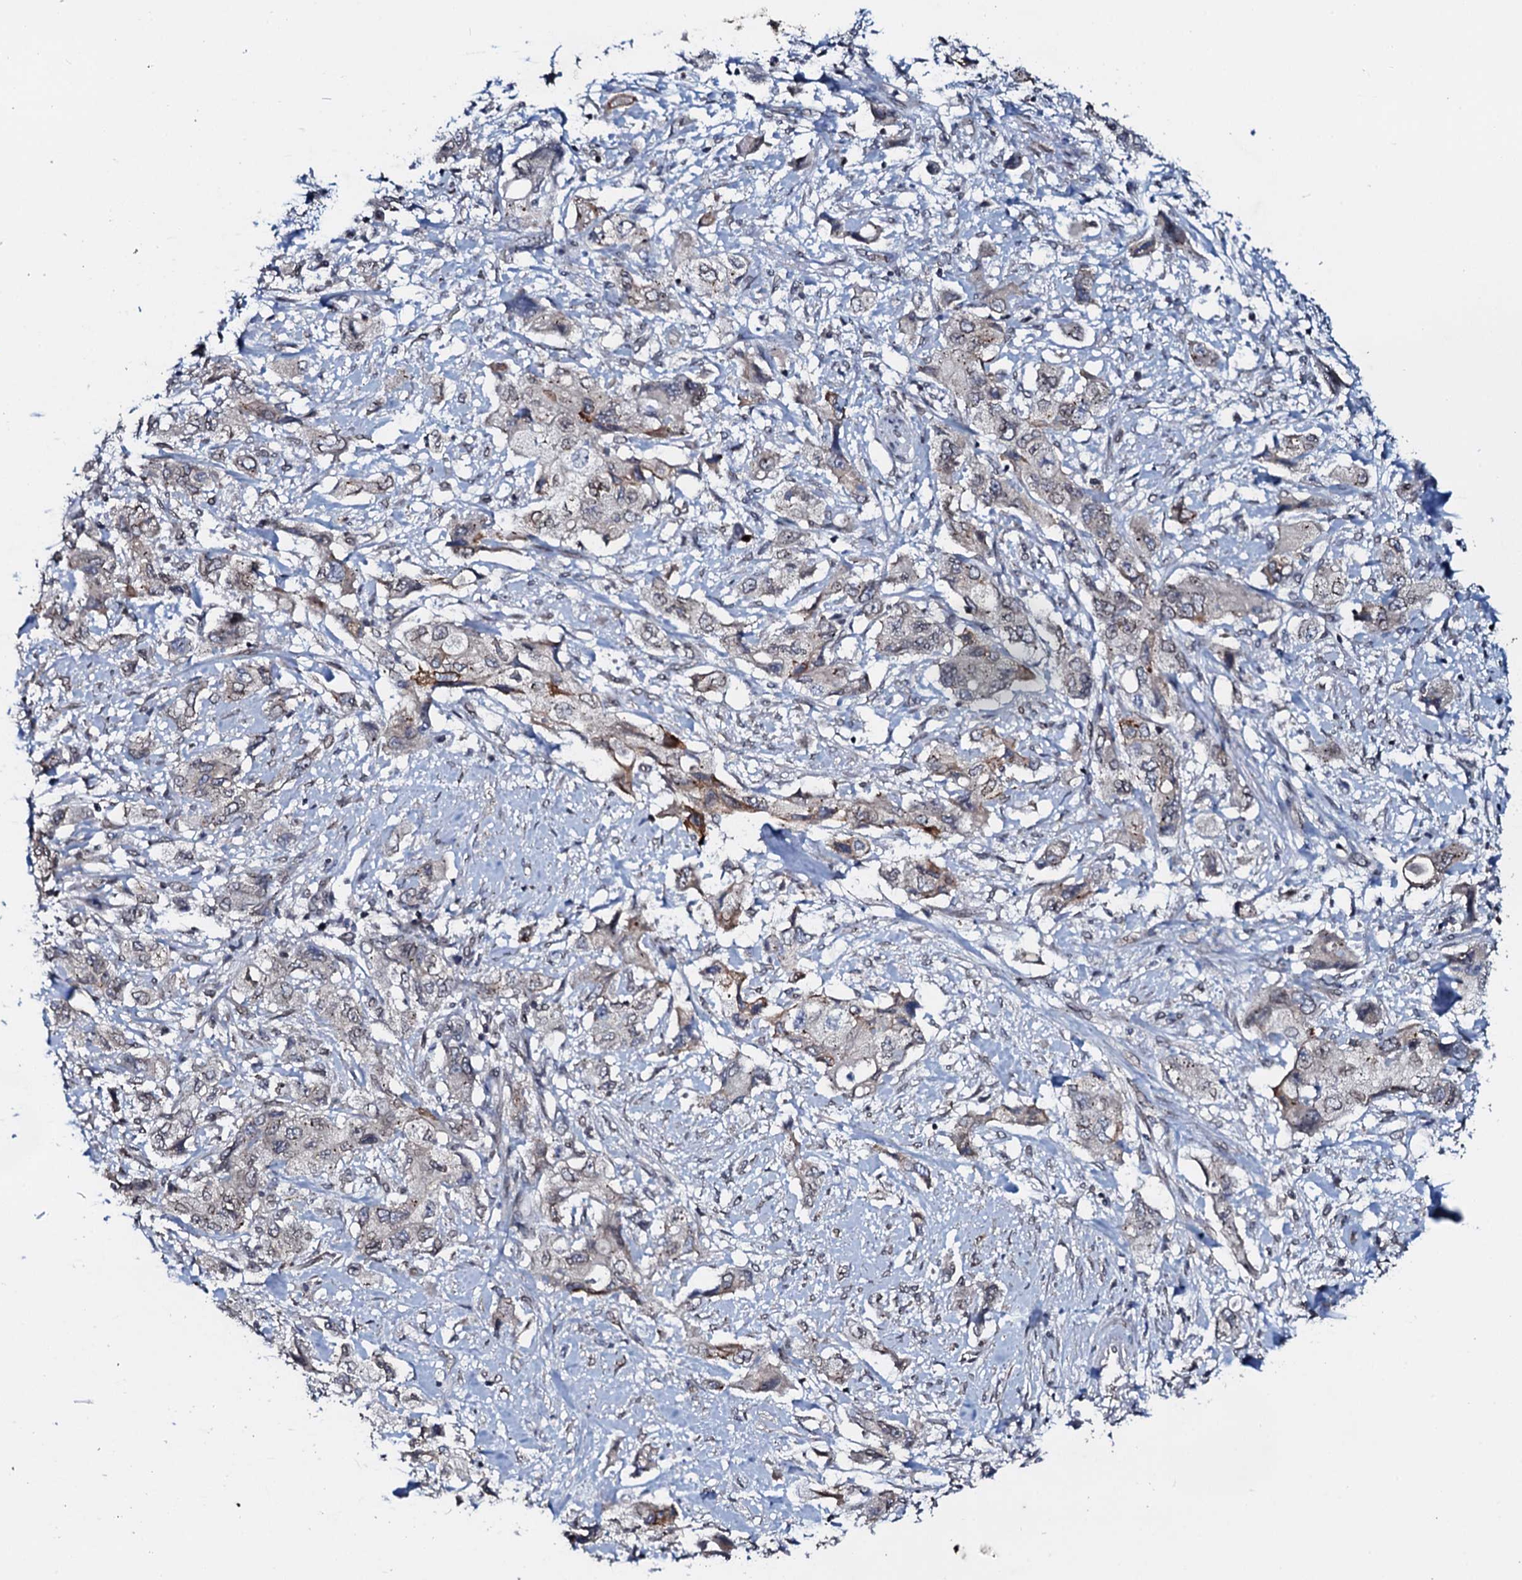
{"staining": {"intensity": "moderate", "quantity": "<25%", "location": "cytoplasmic/membranous"}, "tissue": "pancreatic cancer", "cell_type": "Tumor cells", "image_type": "cancer", "snomed": [{"axis": "morphology", "description": "Adenocarcinoma, NOS"}, {"axis": "topography", "description": "Pancreas"}], "caption": "Immunohistochemical staining of adenocarcinoma (pancreatic) shows low levels of moderate cytoplasmic/membranous protein positivity in about <25% of tumor cells.", "gene": "SNTA1", "patient": {"sex": "female", "age": 73}}